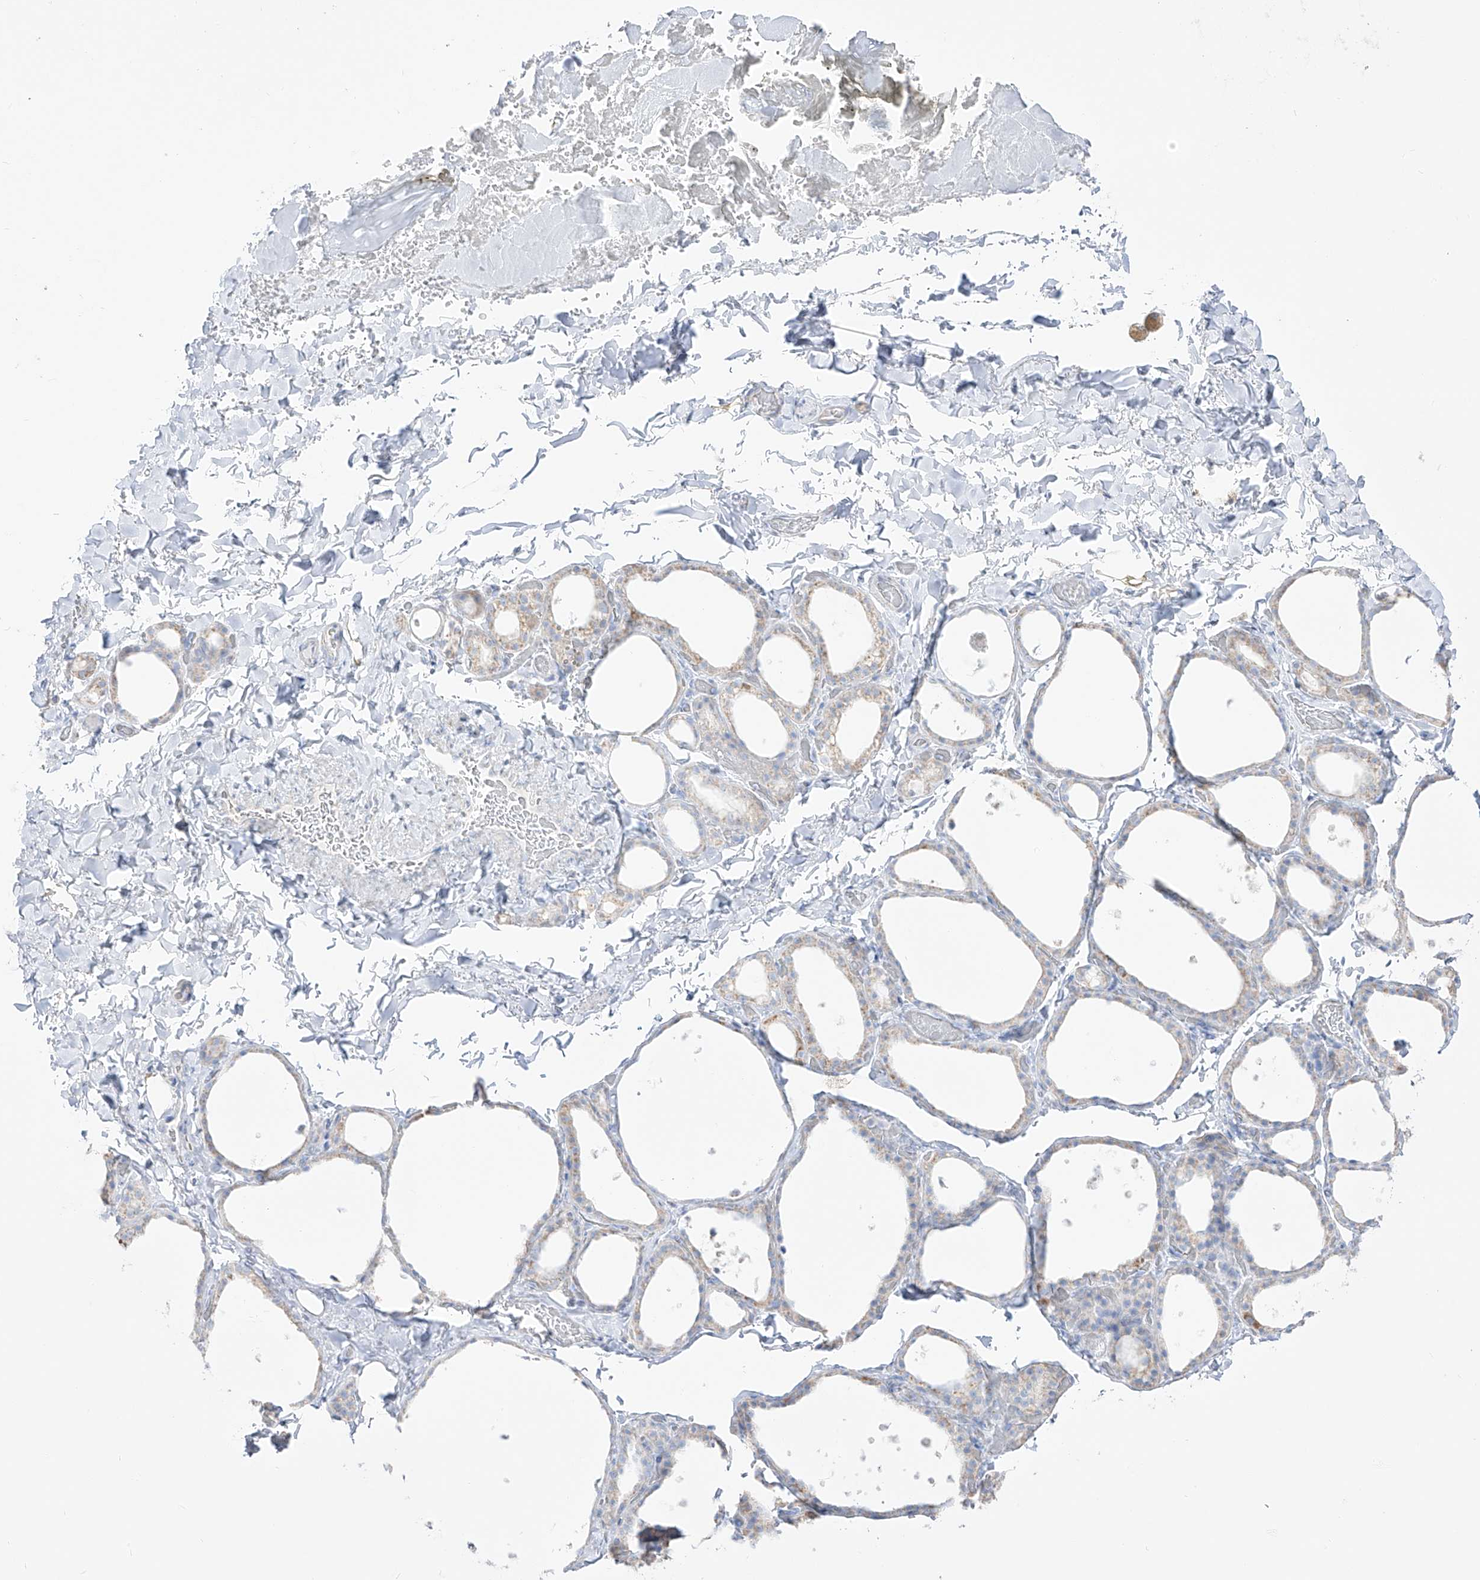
{"staining": {"intensity": "weak", "quantity": "<25%", "location": "cytoplasmic/membranous"}, "tissue": "thyroid gland", "cell_type": "Glandular cells", "image_type": "normal", "snomed": [{"axis": "morphology", "description": "Normal tissue, NOS"}, {"axis": "topography", "description": "Thyroid gland"}], "caption": "Immunohistochemical staining of normal thyroid gland shows no significant expression in glandular cells. The staining is performed using DAB brown chromogen with nuclei counter-stained in using hematoxylin.", "gene": "RCHY1", "patient": {"sex": "female", "age": 44}}